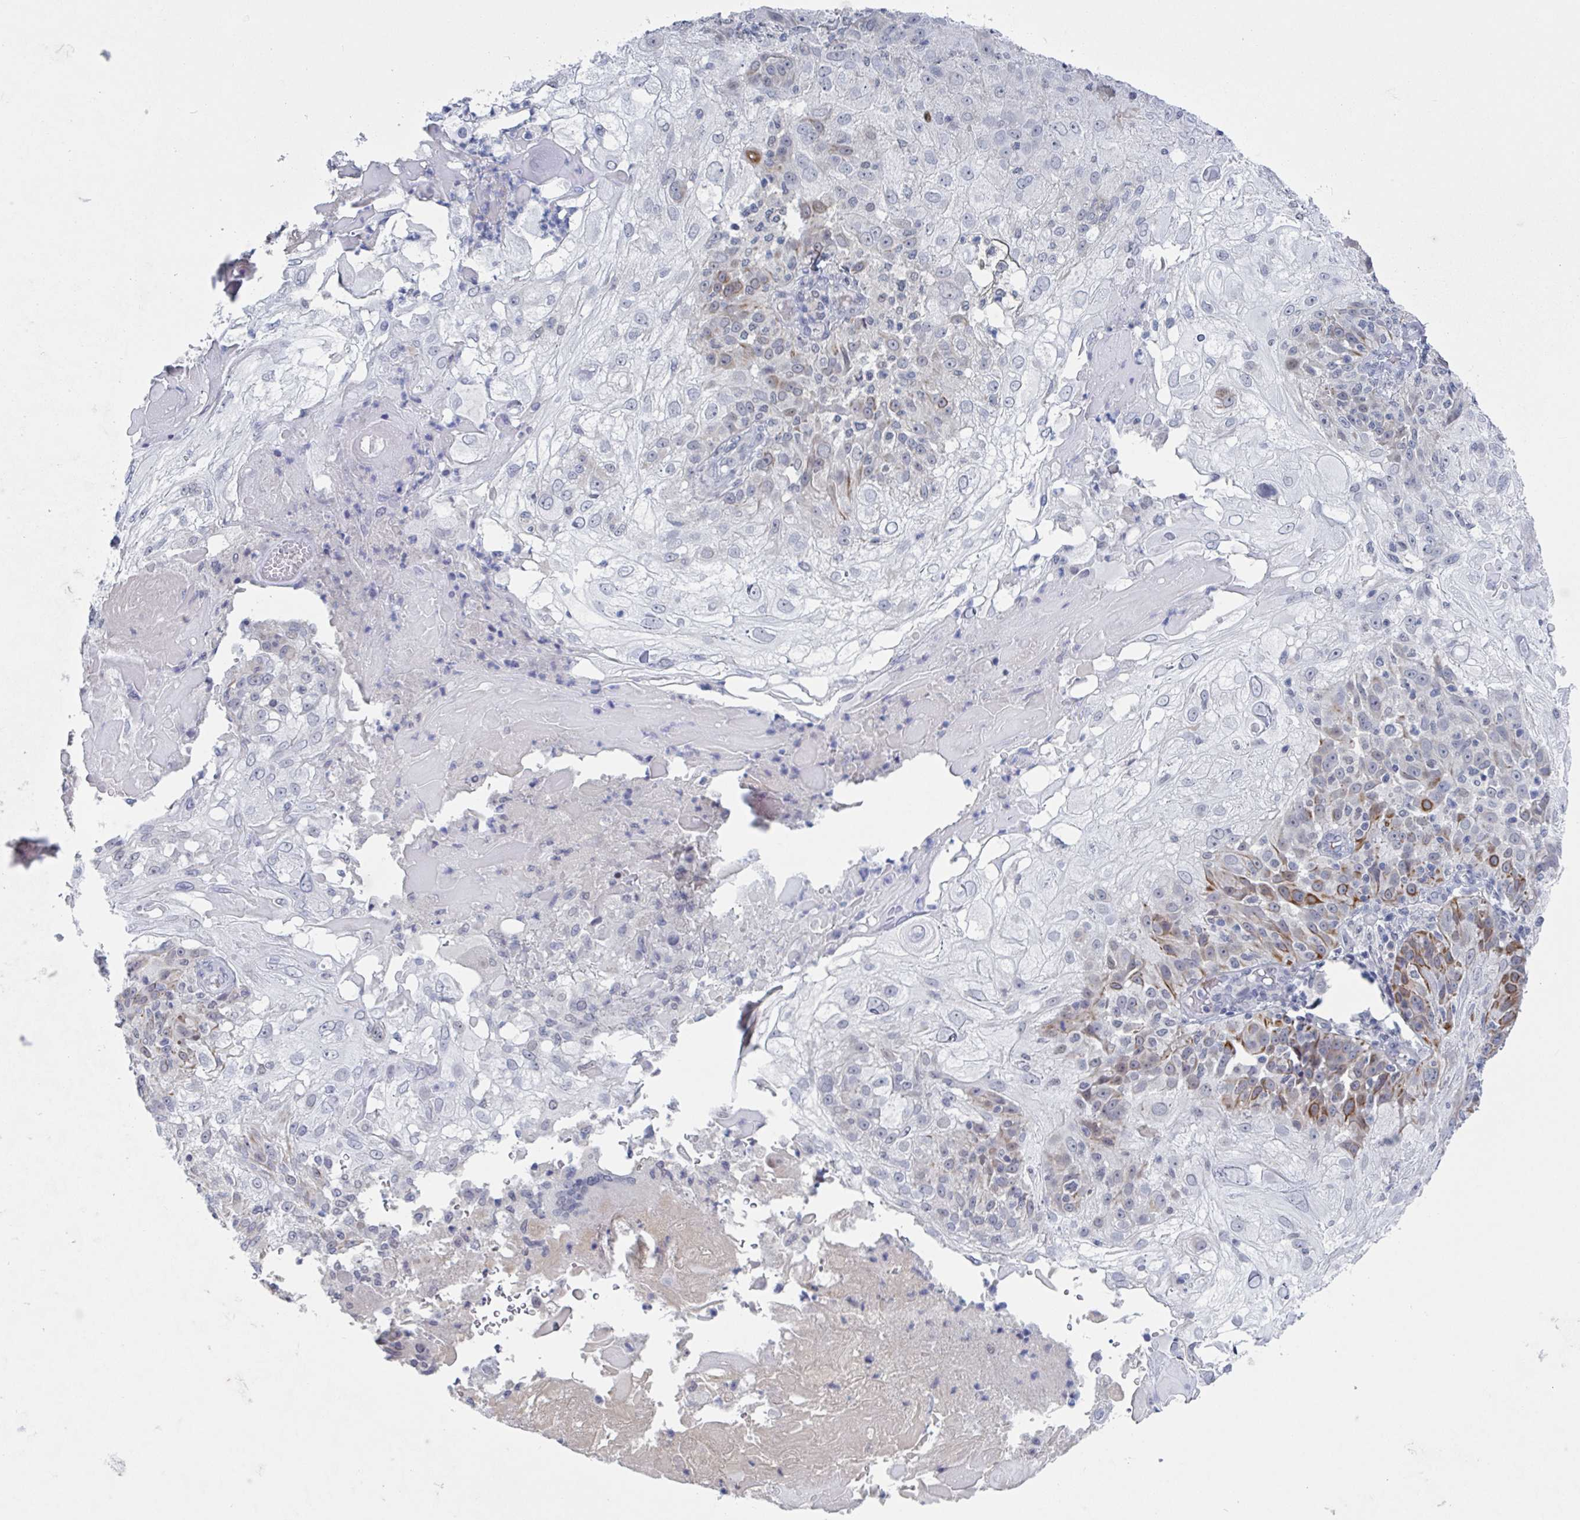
{"staining": {"intensity": "moderate", "quantity": "<25%", "location": "cytoplasmic/membranous"}, "tissue": "skin cancer", "cell_type": "Tumor cells", "image_type": "cancer", "snomed": [{"axis": "morphology", "description": "Normal tissue, NOS"}, {"axis": "morphology", "description": "Squamous cell carcinoma, NOS"}, {"axis": "topography", "description": "Skin"}], "caption": "Squamous cell carcinoma (skin) stained with a protein marker reveals moderate staining in tumor cells.", "gene": "KDM4D", "patient": {"sex": "female", "age": 83}}